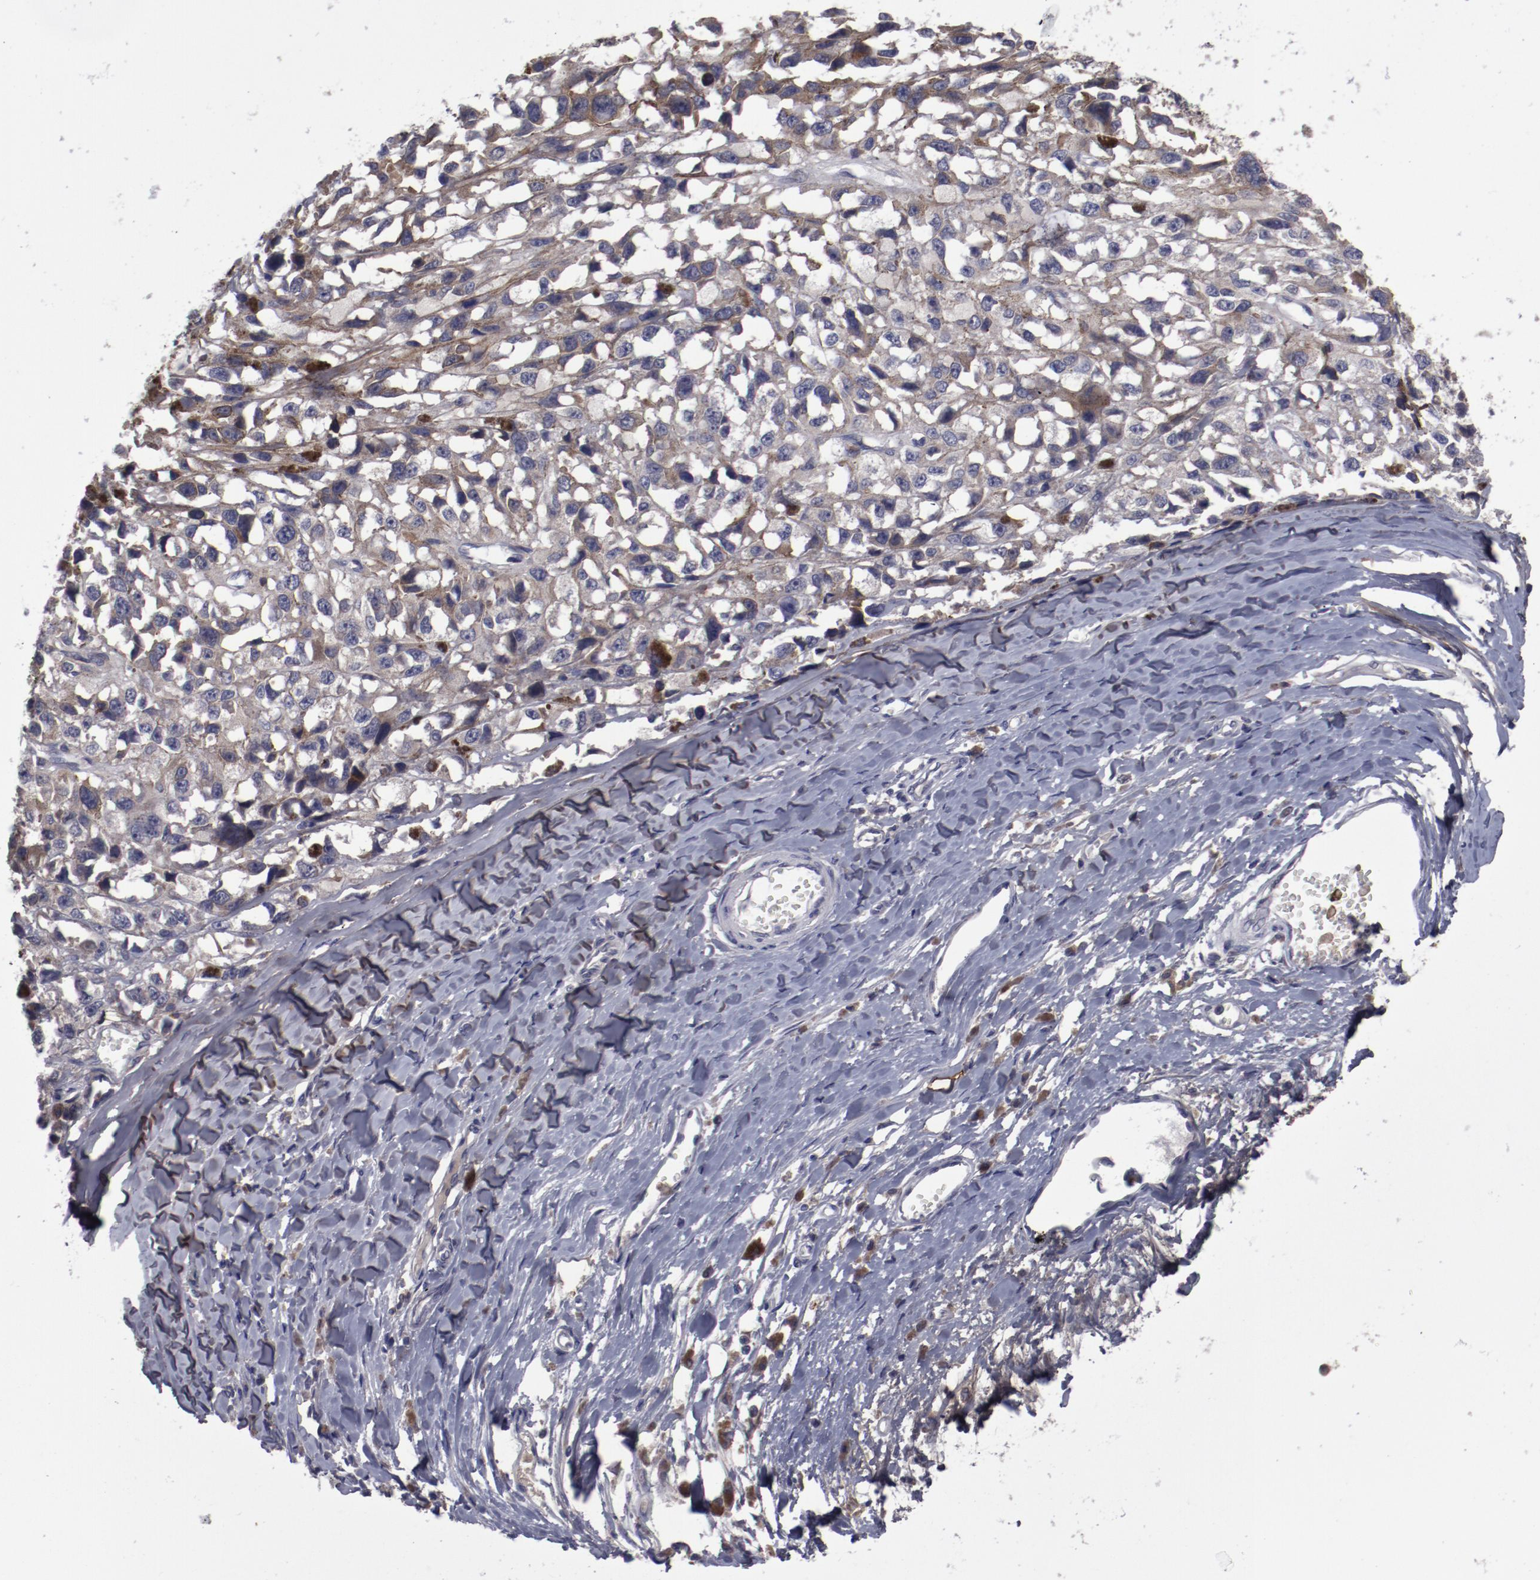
{"staining": {"intensity": "weak", "quantity": ">75%", "location": "cytoplasmic/membranous"}, "tissue": "melanoma", "cell_type": "Tumor cells", "image_type": "cancer", "snomed": [{"axis": "morphology", "description": "Malignant melanoma, Metastatic site"}, {"axis": "topography", "description": "Lymph node"}], "caption": "The micrograph exhibits staining of malignant melanoma (metastatic site), revealing weak cytoplasmic/membranous protein expression (brown color) within tumor cells.", "gene": "IL12A", "patient": {"sex": "male", "age": 59}}